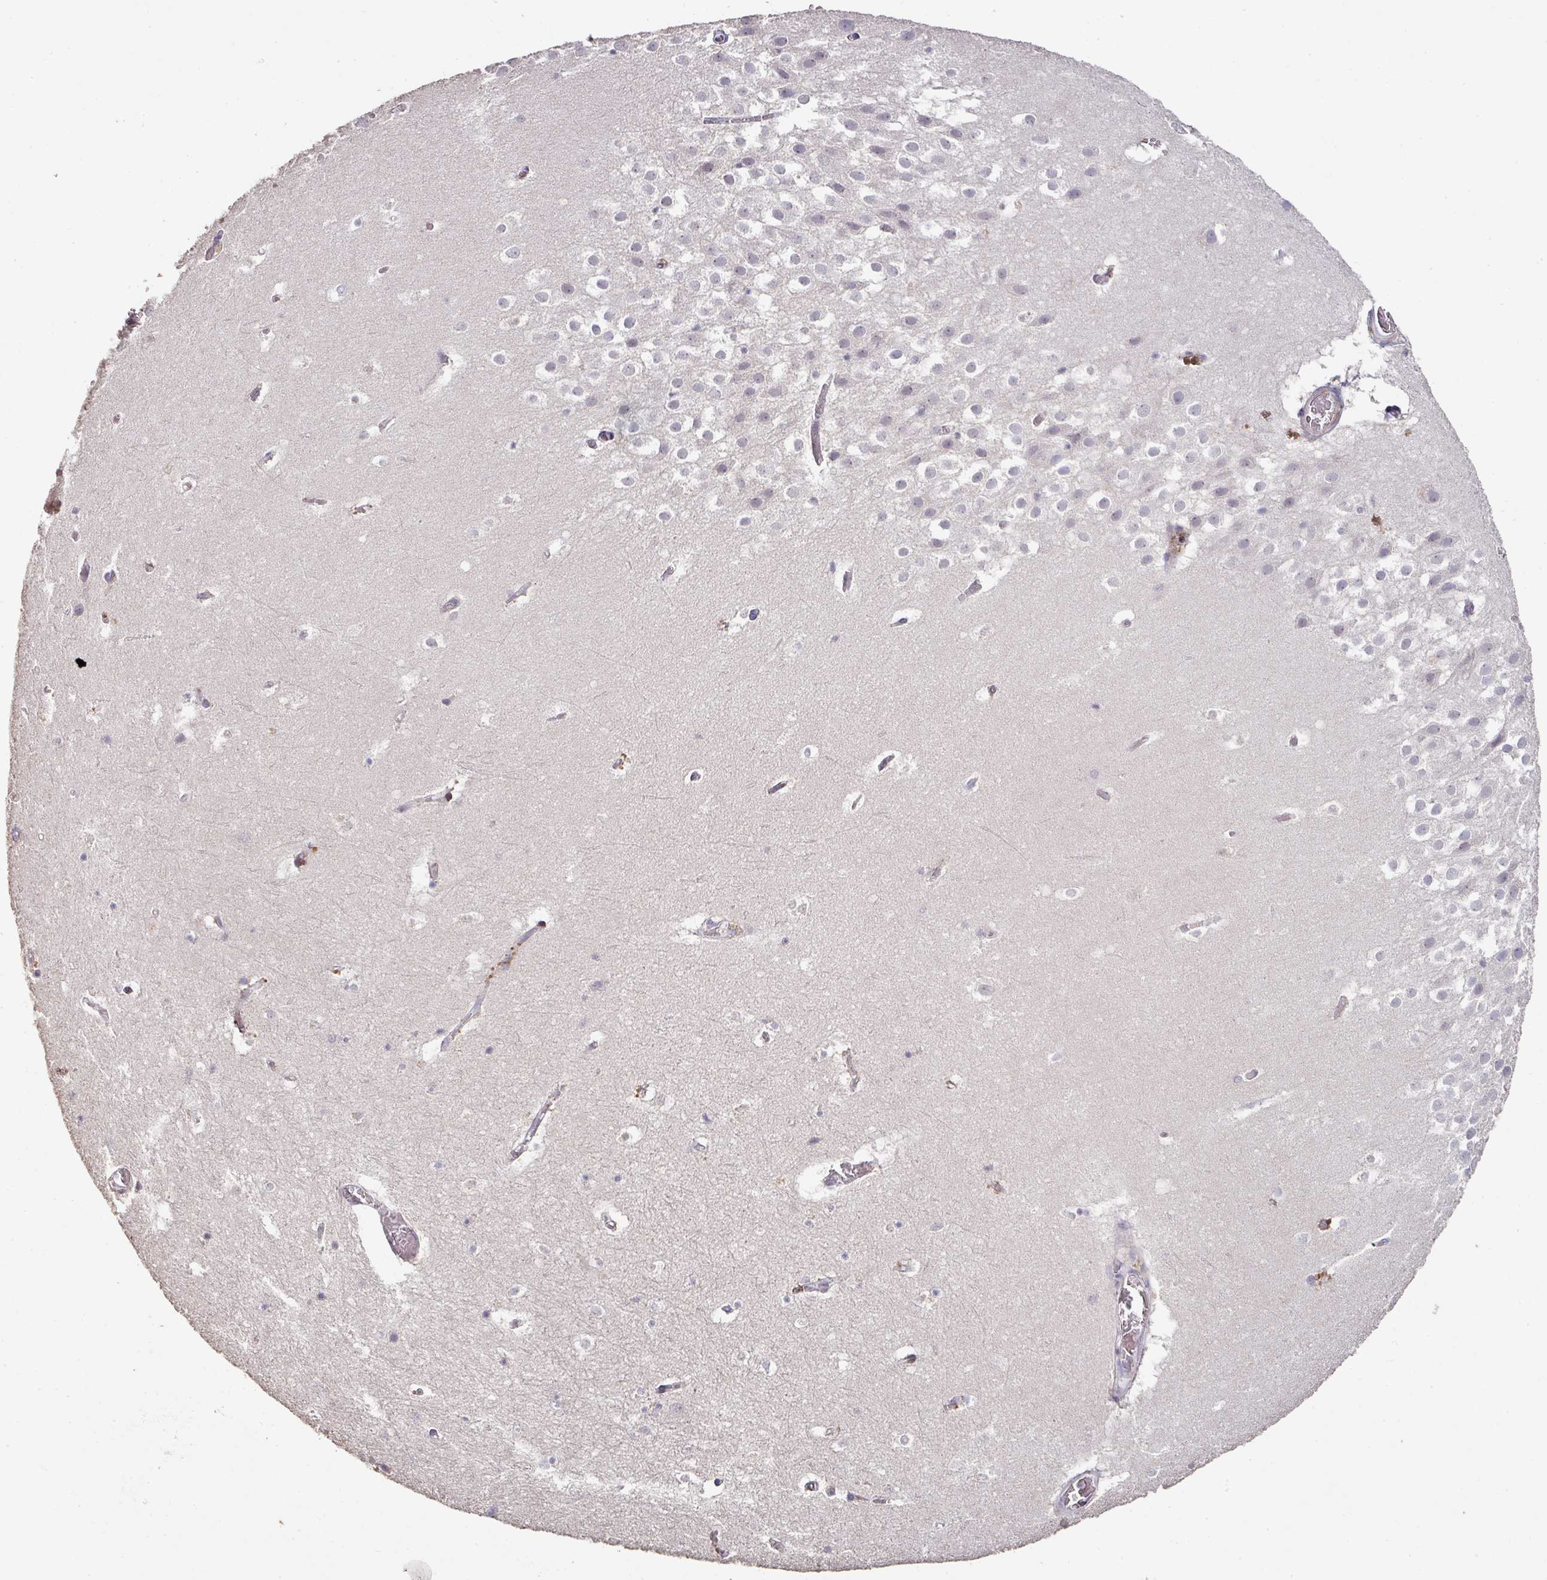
{"staining": {"intensity": "negative", "quantity": "none", "location": "none"}, "tissue": "hippocampus", "cell_type": "Glial cells", "image_type": "normal", "snomed": [{"axis": "morphology", "description": "Normal tissue, NOS"}, {"axis": "topography", "description": "Hippocampus"}], "caption": "DAB (3,3'-diaminobenzidine) immunohistochemical staining of benign hippocampus demonstrates no significant expression in glial cells. (DAB (3,3'-diaminobenzidine) immunohistochemistry (IHC) with hematoxylin counter stain).", "gene": "RPL23A", "patient": {"sex": "female", "age": 52}}